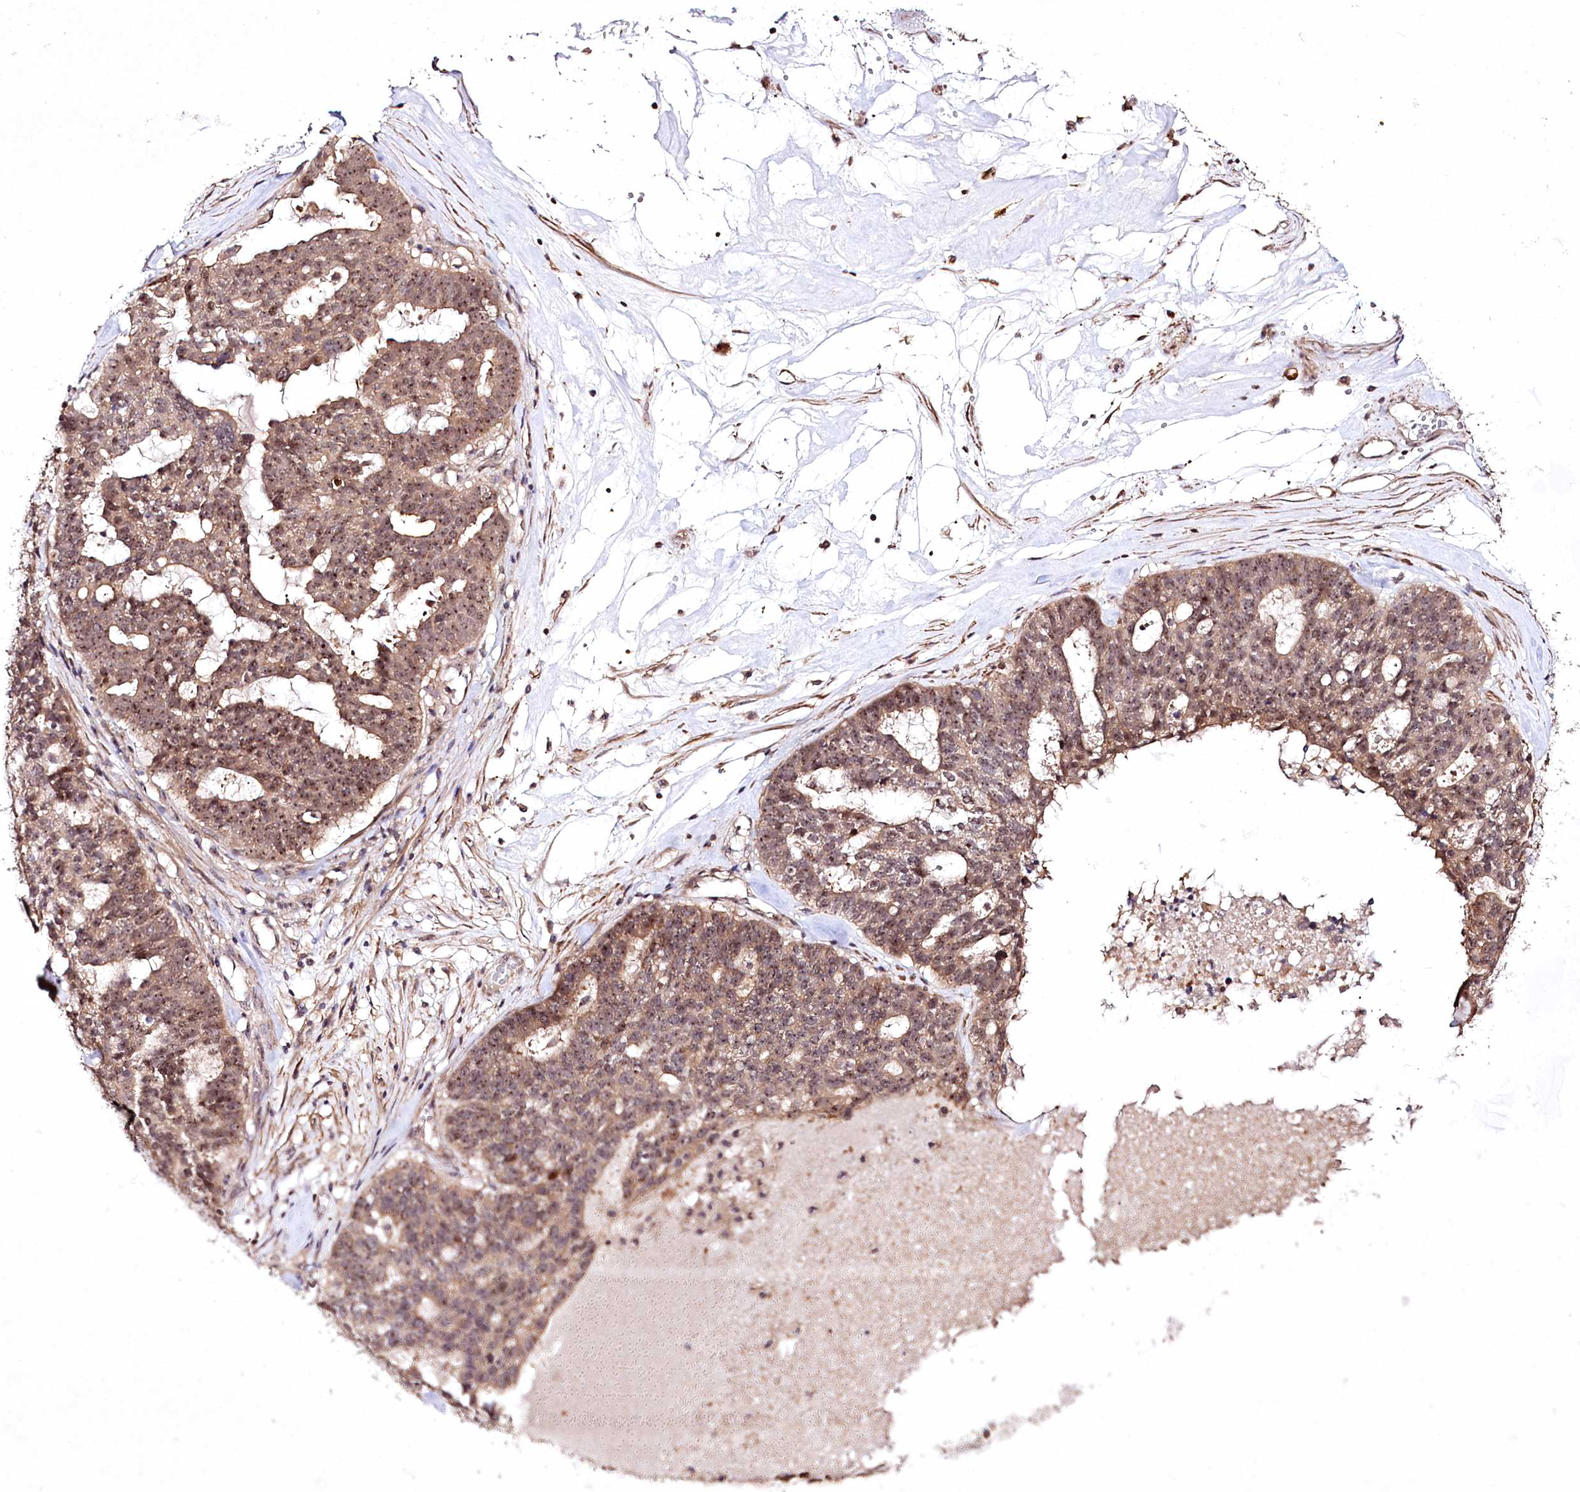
{"staining": {"intensity": "moderate", "quantity": ">75%", "location": "cytoplasmic/membranous,nuclear"}, "tissue": "ovarian cancer", "cell_type": "Tumor cells", "image_type": "cancer", "snomed": [{"axis": "morphology", "description": "Cystadenocarcinoma, serous, NOS"}, {"axis": "topography", "description": "Ovary"}], "caption": "IHC histopathology image of human ovarian cancer stained for a protein (brown), which exhibits medium levels of moderate cytoplasmic/membranous and nuclear staining in approximately >75% of tumor cells.", "gene": "CCDC59", "patient": {"sex": "female", "age": 59}}